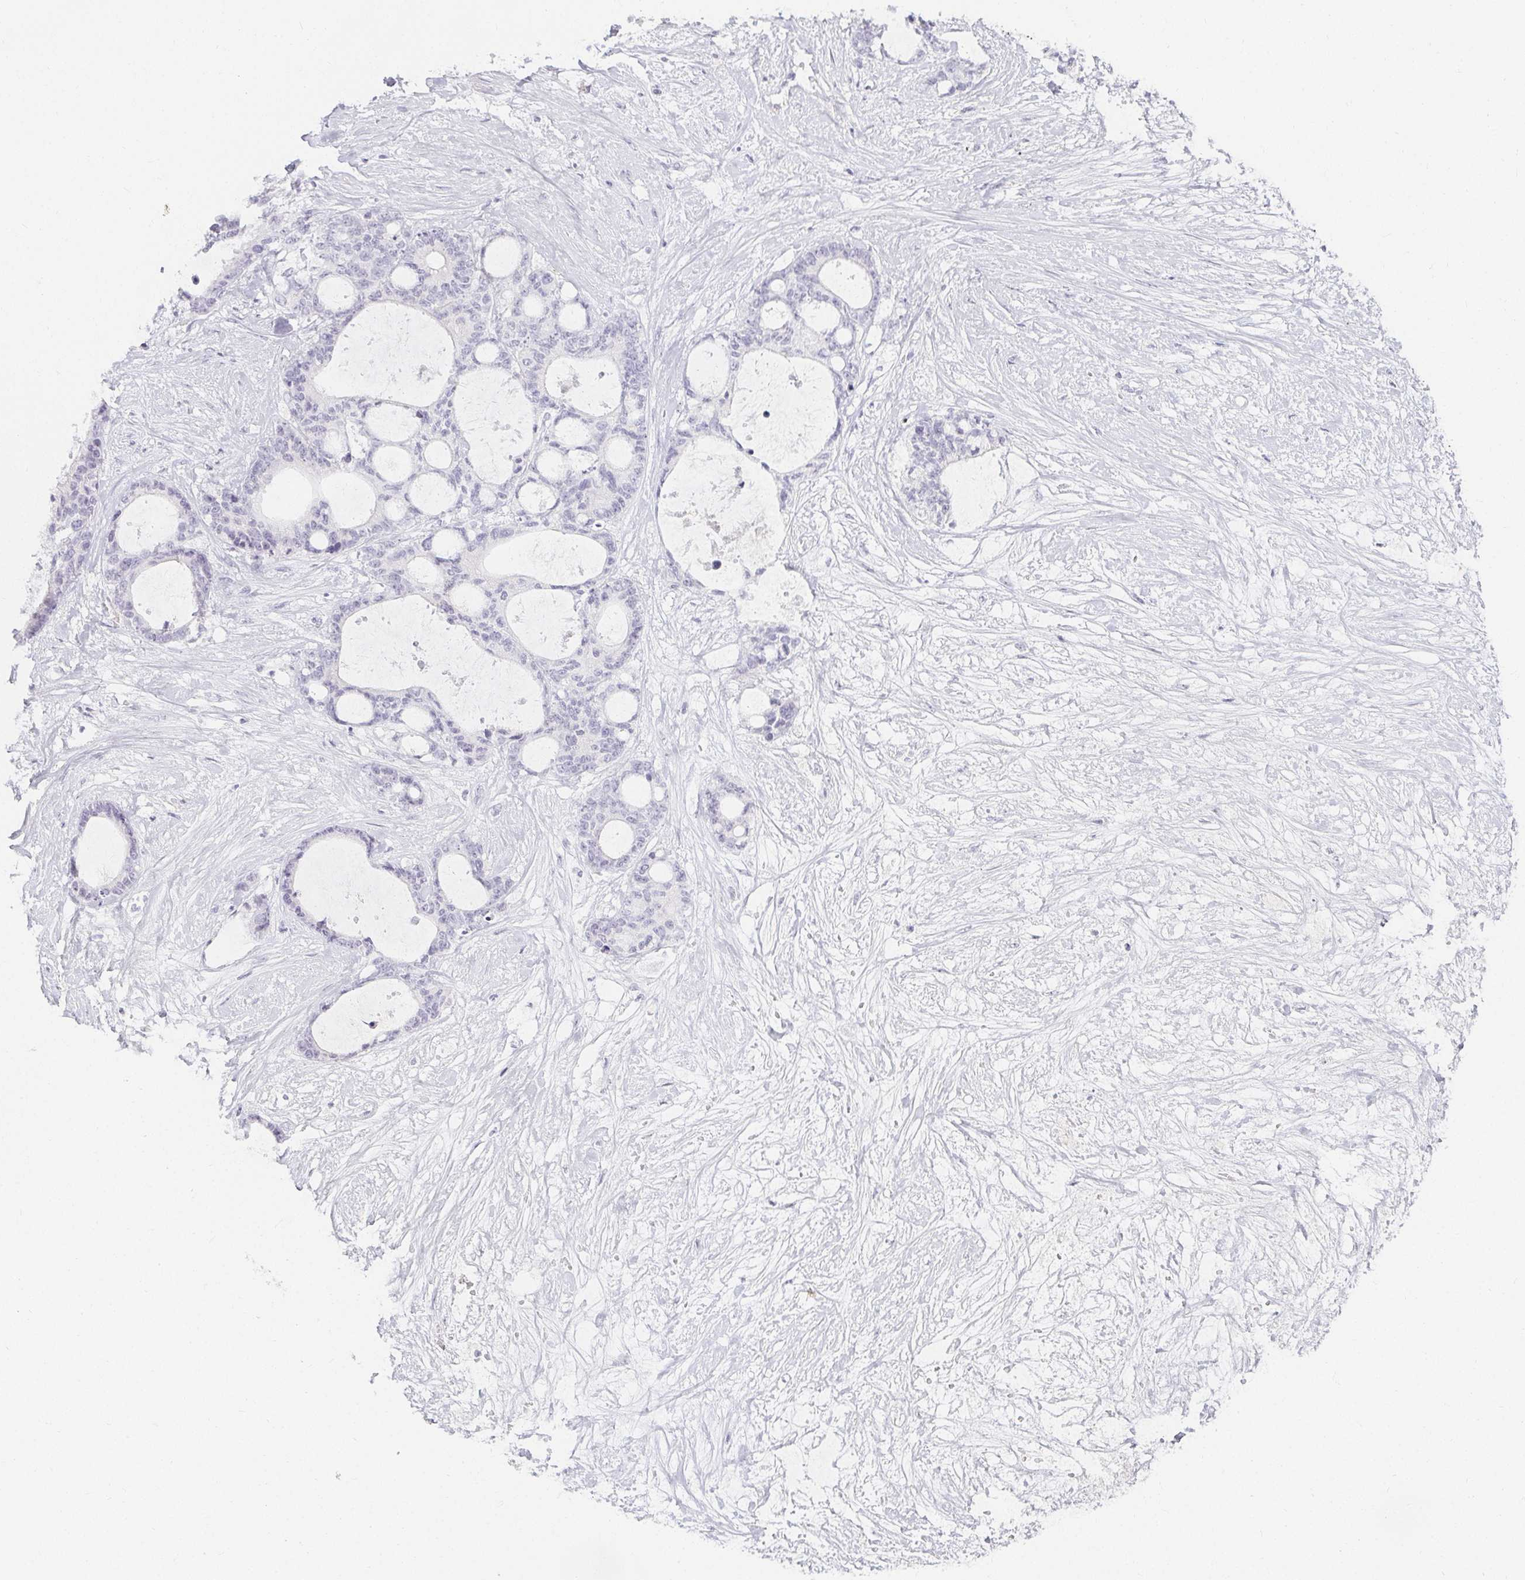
{"staining": {"intensity": "negative", "quantity": "none", "location": "none"}, "tissue": "liver cancer", "cell_type": "Tumor cells", "image_type": "cancer", "snomed": [{"axis": "morphology", "description": "Normal tissue, NOS"}, {"axis": "morphology", "description": "Cholangiocarcinoma"}, {"axis": "topography", "description": "Liver"}, {"axis": "topography", "description": "Peripheral nerve tissue"}], "caption": "Immunohistochemistry (IHC) of human liver cholangiocarcinoma displays no expression in tumor cells.", "gene": "ACAN", "patient": {"sex": "female", "age": 73}}